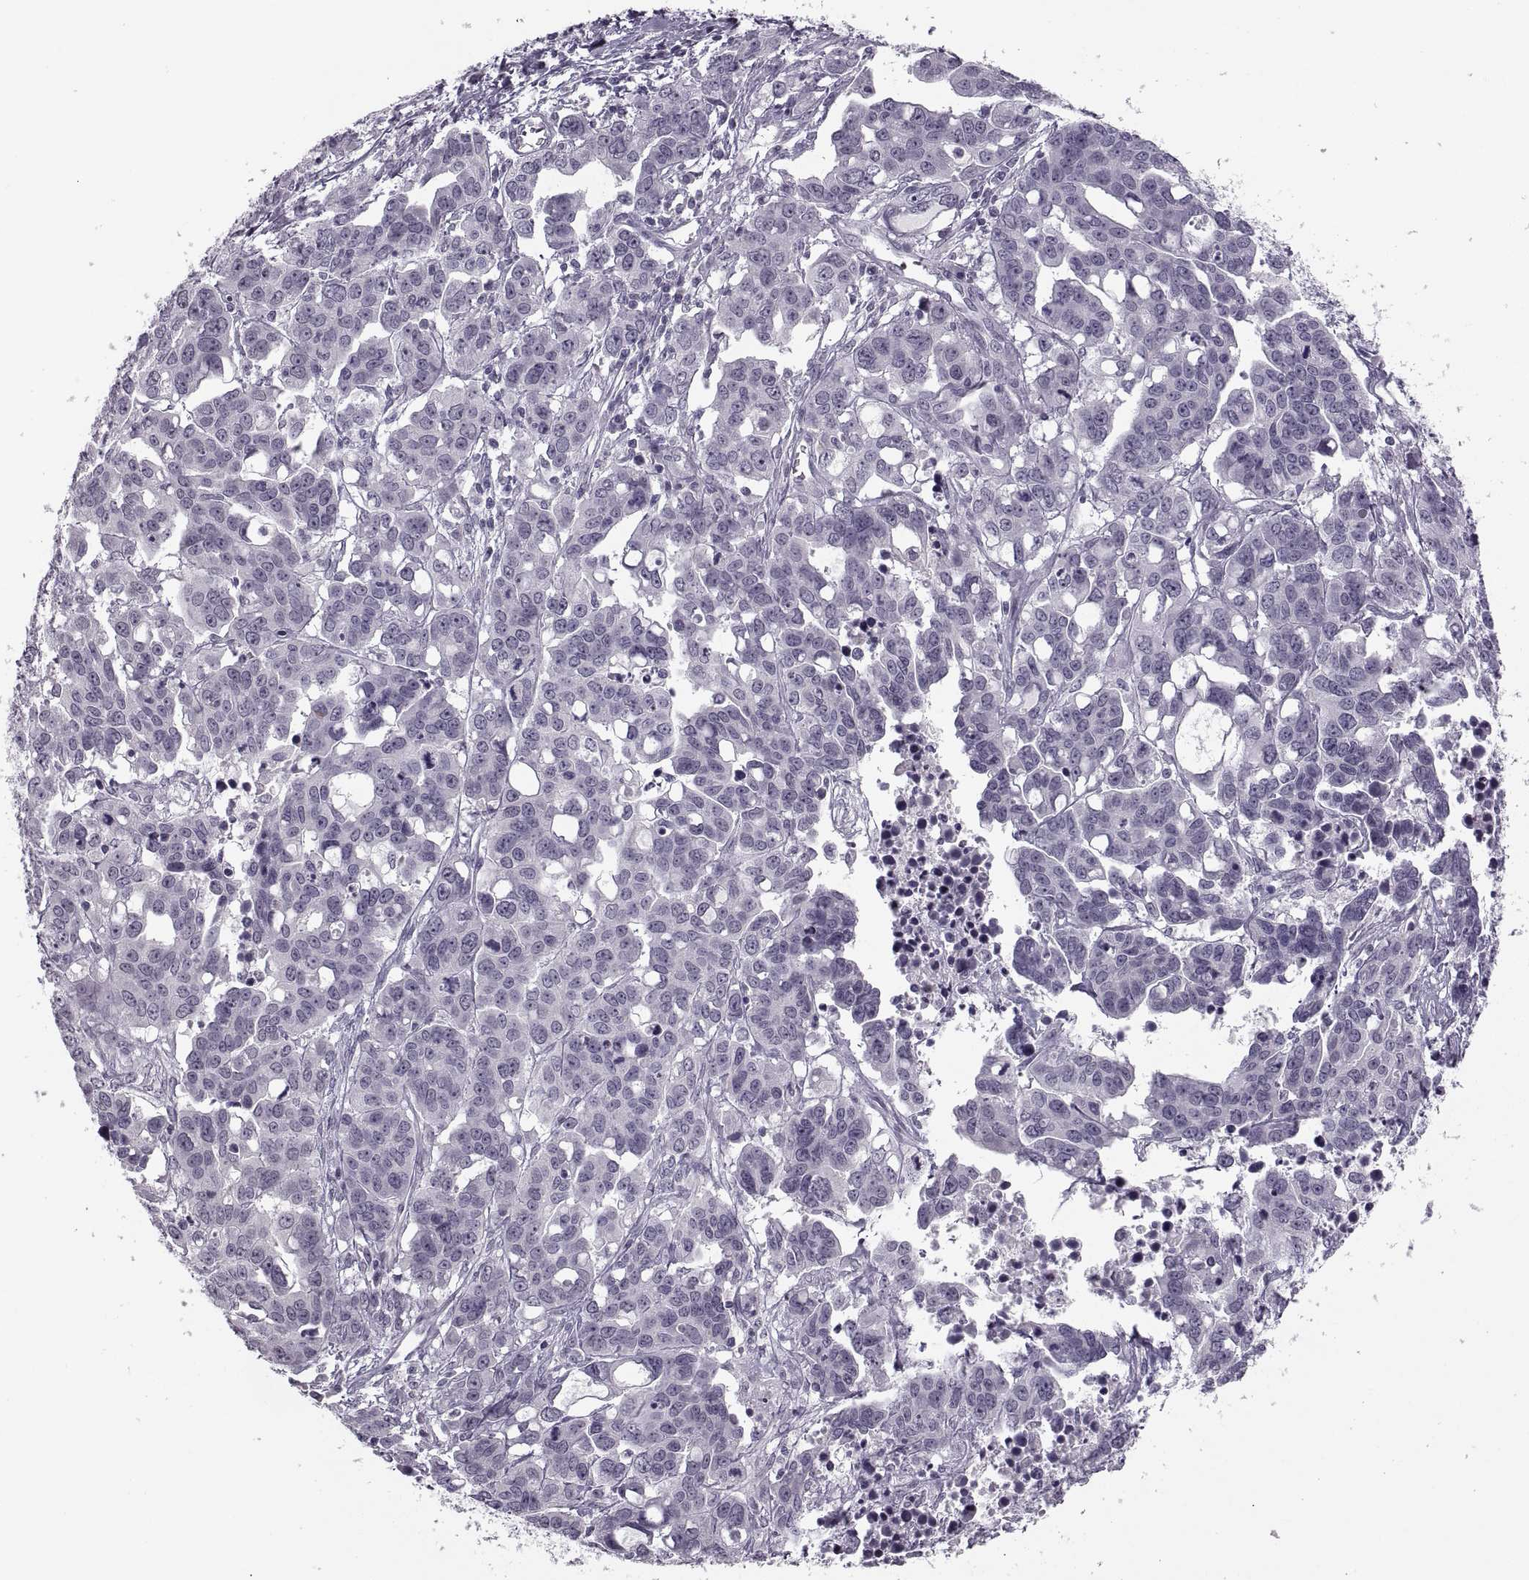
{"staining": {"intensity": "negative", "quantity": "none", "location": "none"}, "tissue": "ovarian cancer", "cell_type": "Tumor cells", "image_type": "cancer", "snomed": [{"axis": "morphology", "description": "Carcinoma, endometroid"}, {"axis": "topography", "description": "Ovary"}], "caption": "Ovarian cancer stained for a protein using immunohistochemistry (IHC) reveals no staining tumor cells.", "gene": "PAGE5", "patient": {"sex": "female", "age": 78}}